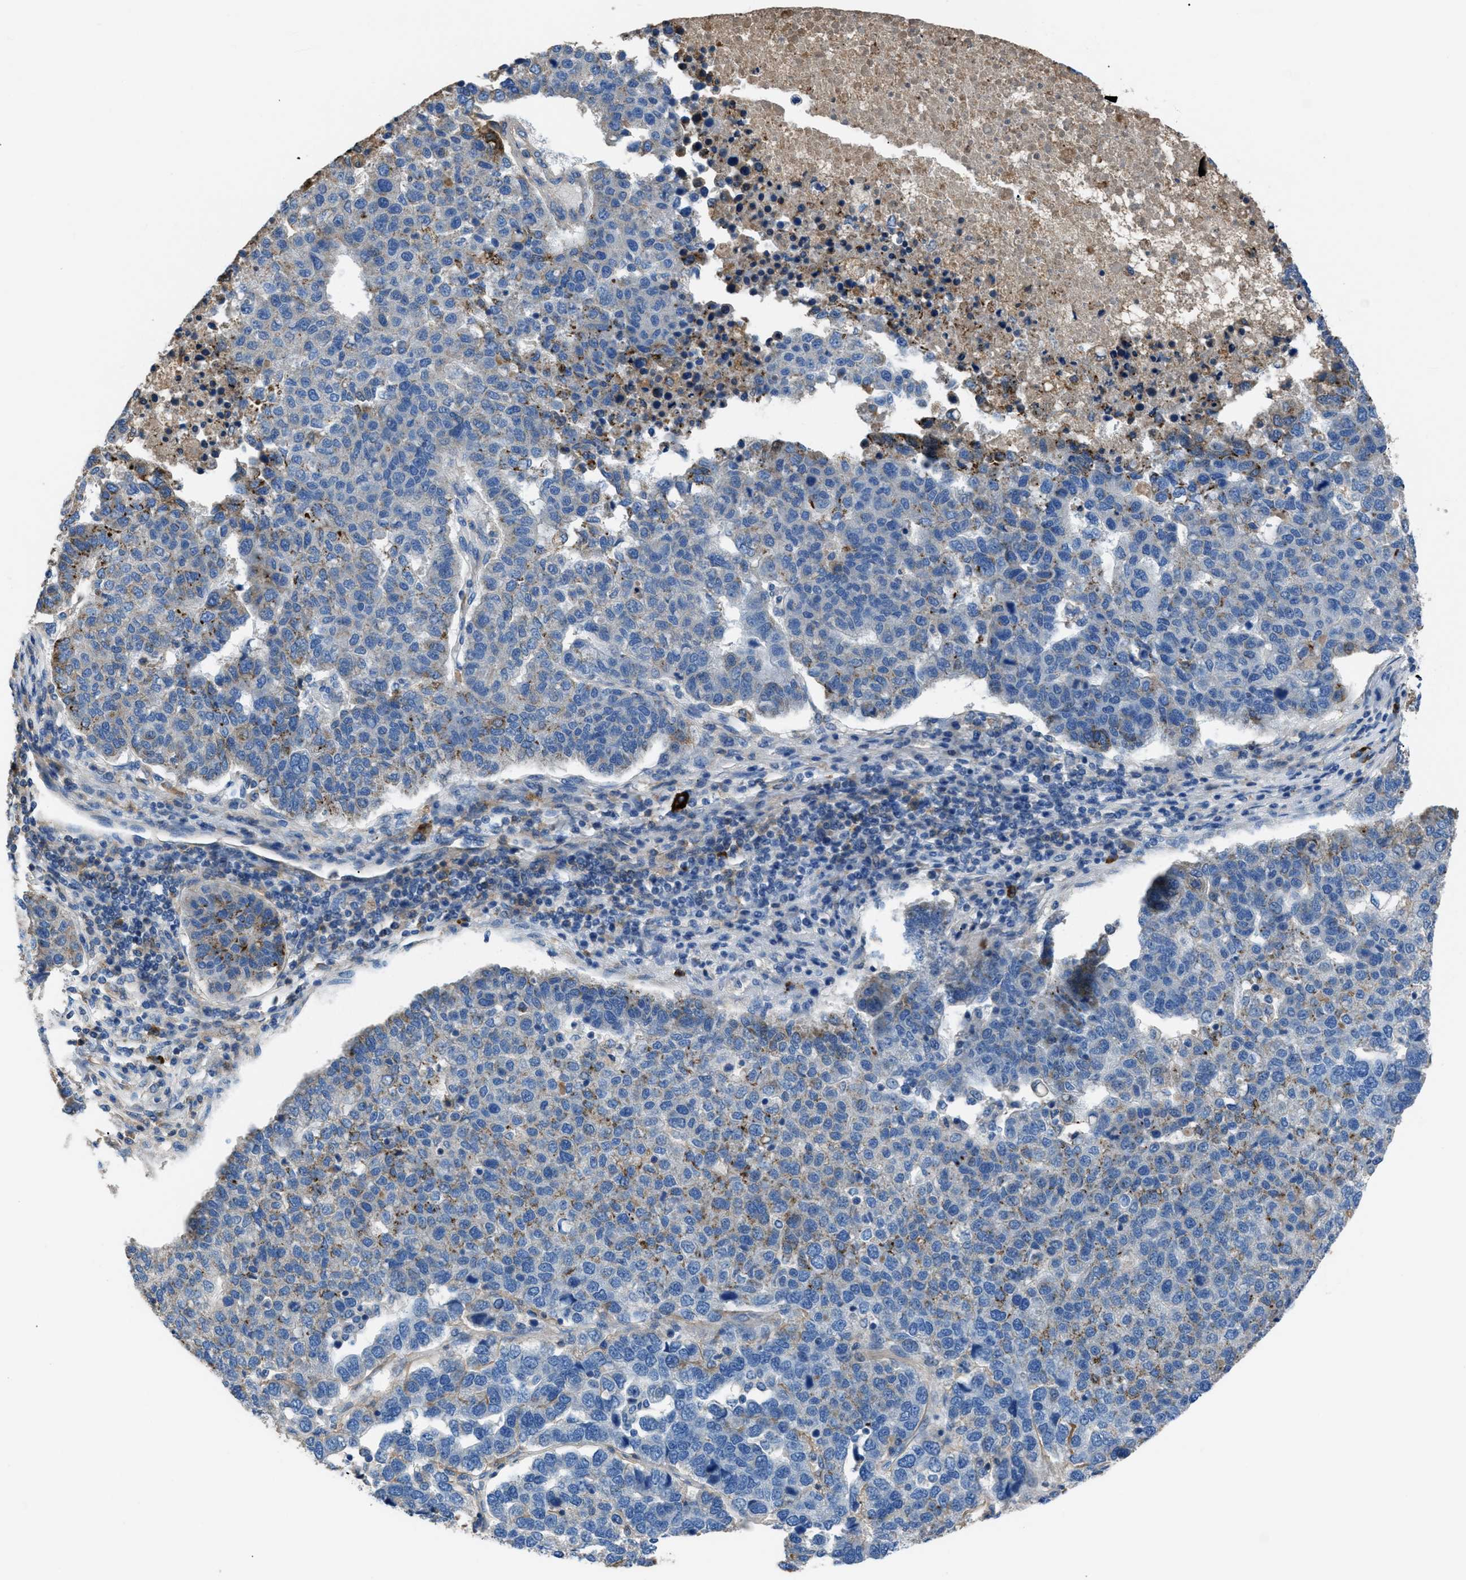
{"staining": {"intensity": "moderate", "quantity": "<25%", "location": "cytoplasmic/membranous"}, "tissue": "pancreatic cancer", "cell_type": "Tumor cells", "image_type": "cancer", "snomed": [{"axis": "morphology", "description": "Adenocarcinoma, NOS"}, {"axis": "topography", "description": "Pancreas"}], "caption": "This is a histology image of immunohistochemistry staining of adenocarcinoma (pancreatic), which shows moderate positivity in the cytoplasmic/membranous of tumor cells.", "gene": "SGCZ", "patient": {"sex": "female", "age": 61}}